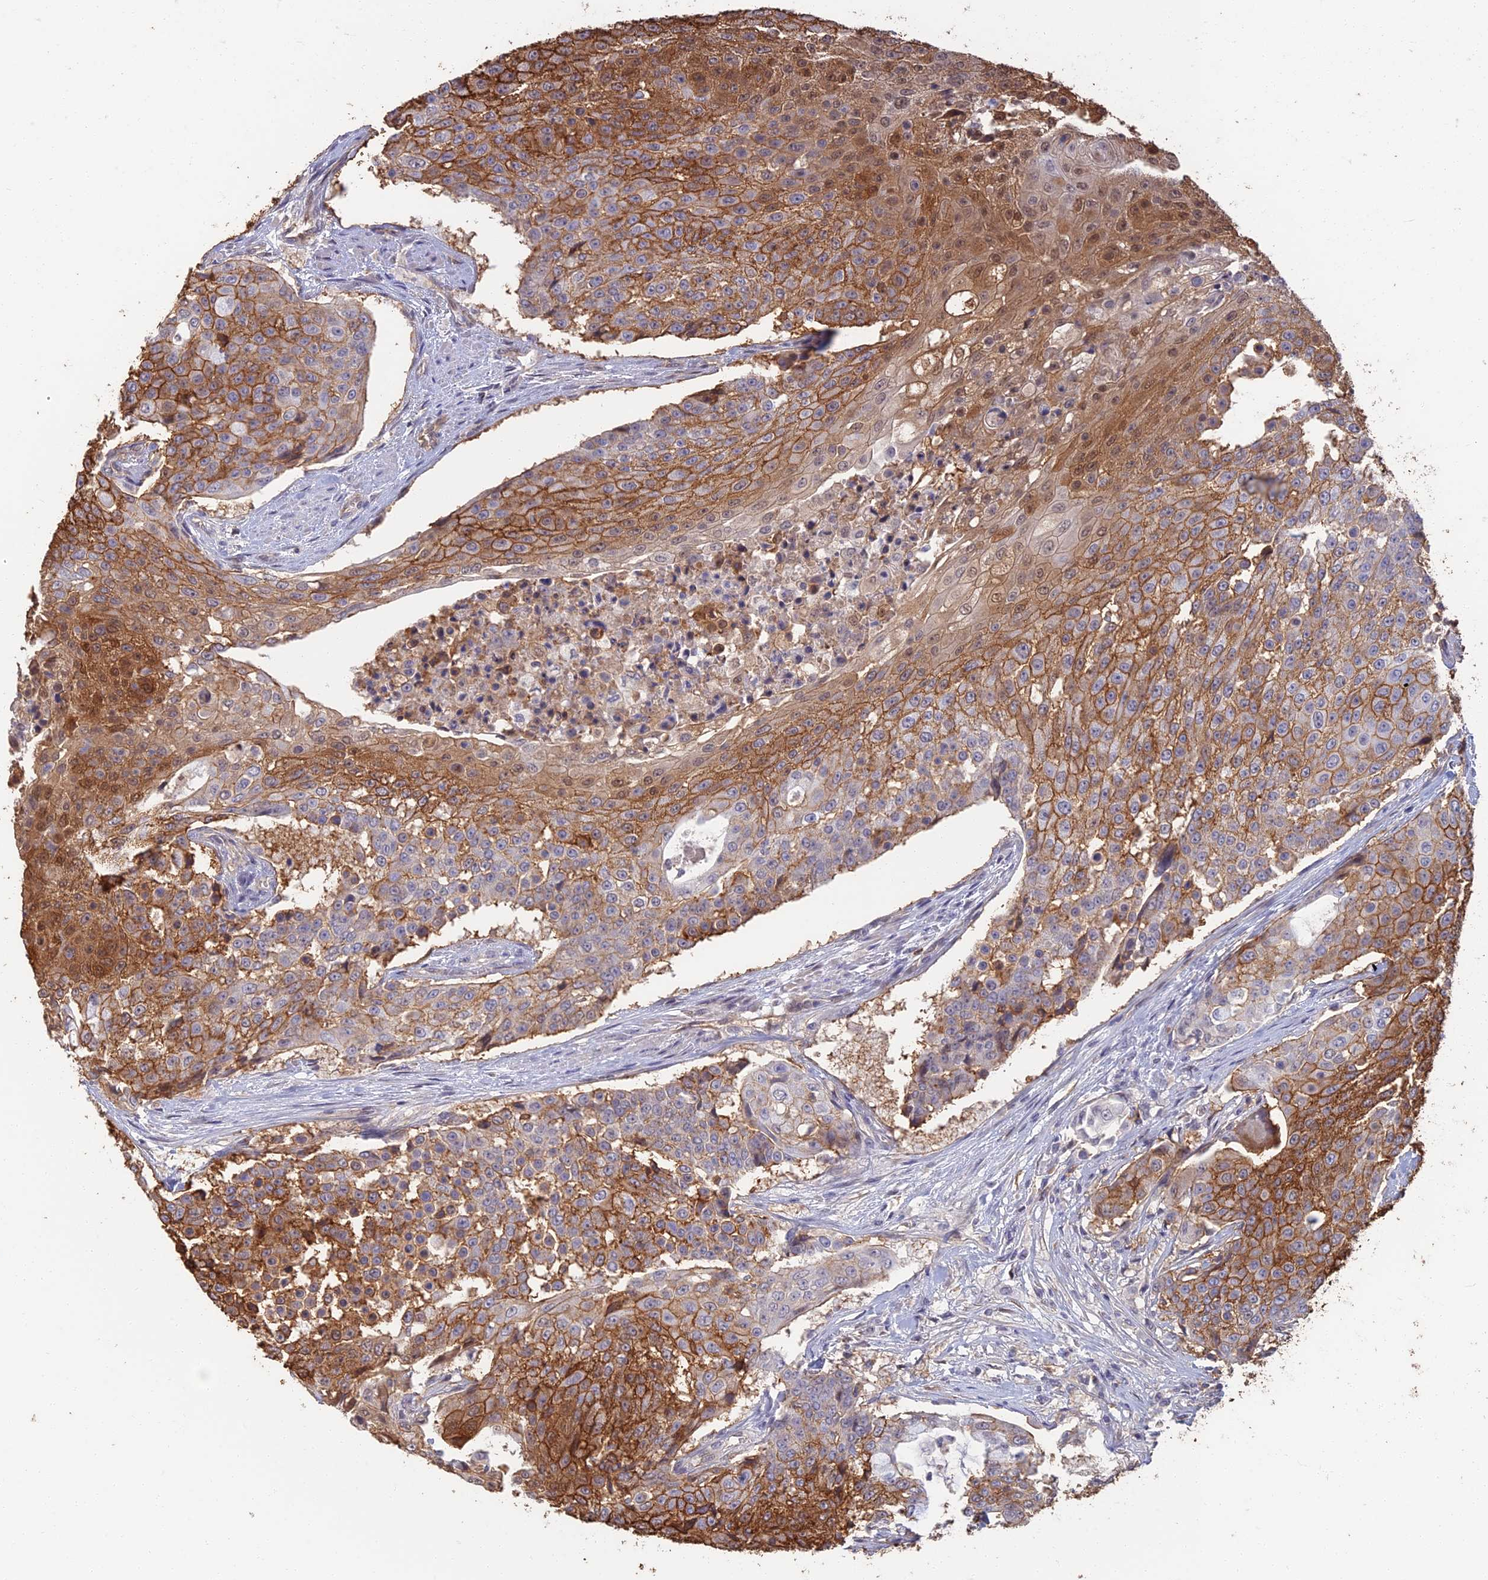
{"staining": {"intensity": "strong", "quantity": ">75%", "location": "cytoplasmic/membranous"}, "tissue": "urothelial cancer", "cell_type": "Tumor cells", "image_type": "cancer", "snomed": [{"axis": "morphology", "description": "Urothelial carcinoma, High grade"}, {"axis": "topography", "description": "Urinary bladder"}], "caption": "High-power microscopy captured an immunohistochemistry (IHC) histopathology image of urothelial carcinoma (high-grade), revealing strong cytoplasmic/membranous positivity in approximately >75% of tumor cells. Using DAB (brown) and hematoxylin (blue) stains, captured at high magnification using brightfield microscopy.", "gene": "LRRN3", "patient": {"sex": "female", "age": 63}}